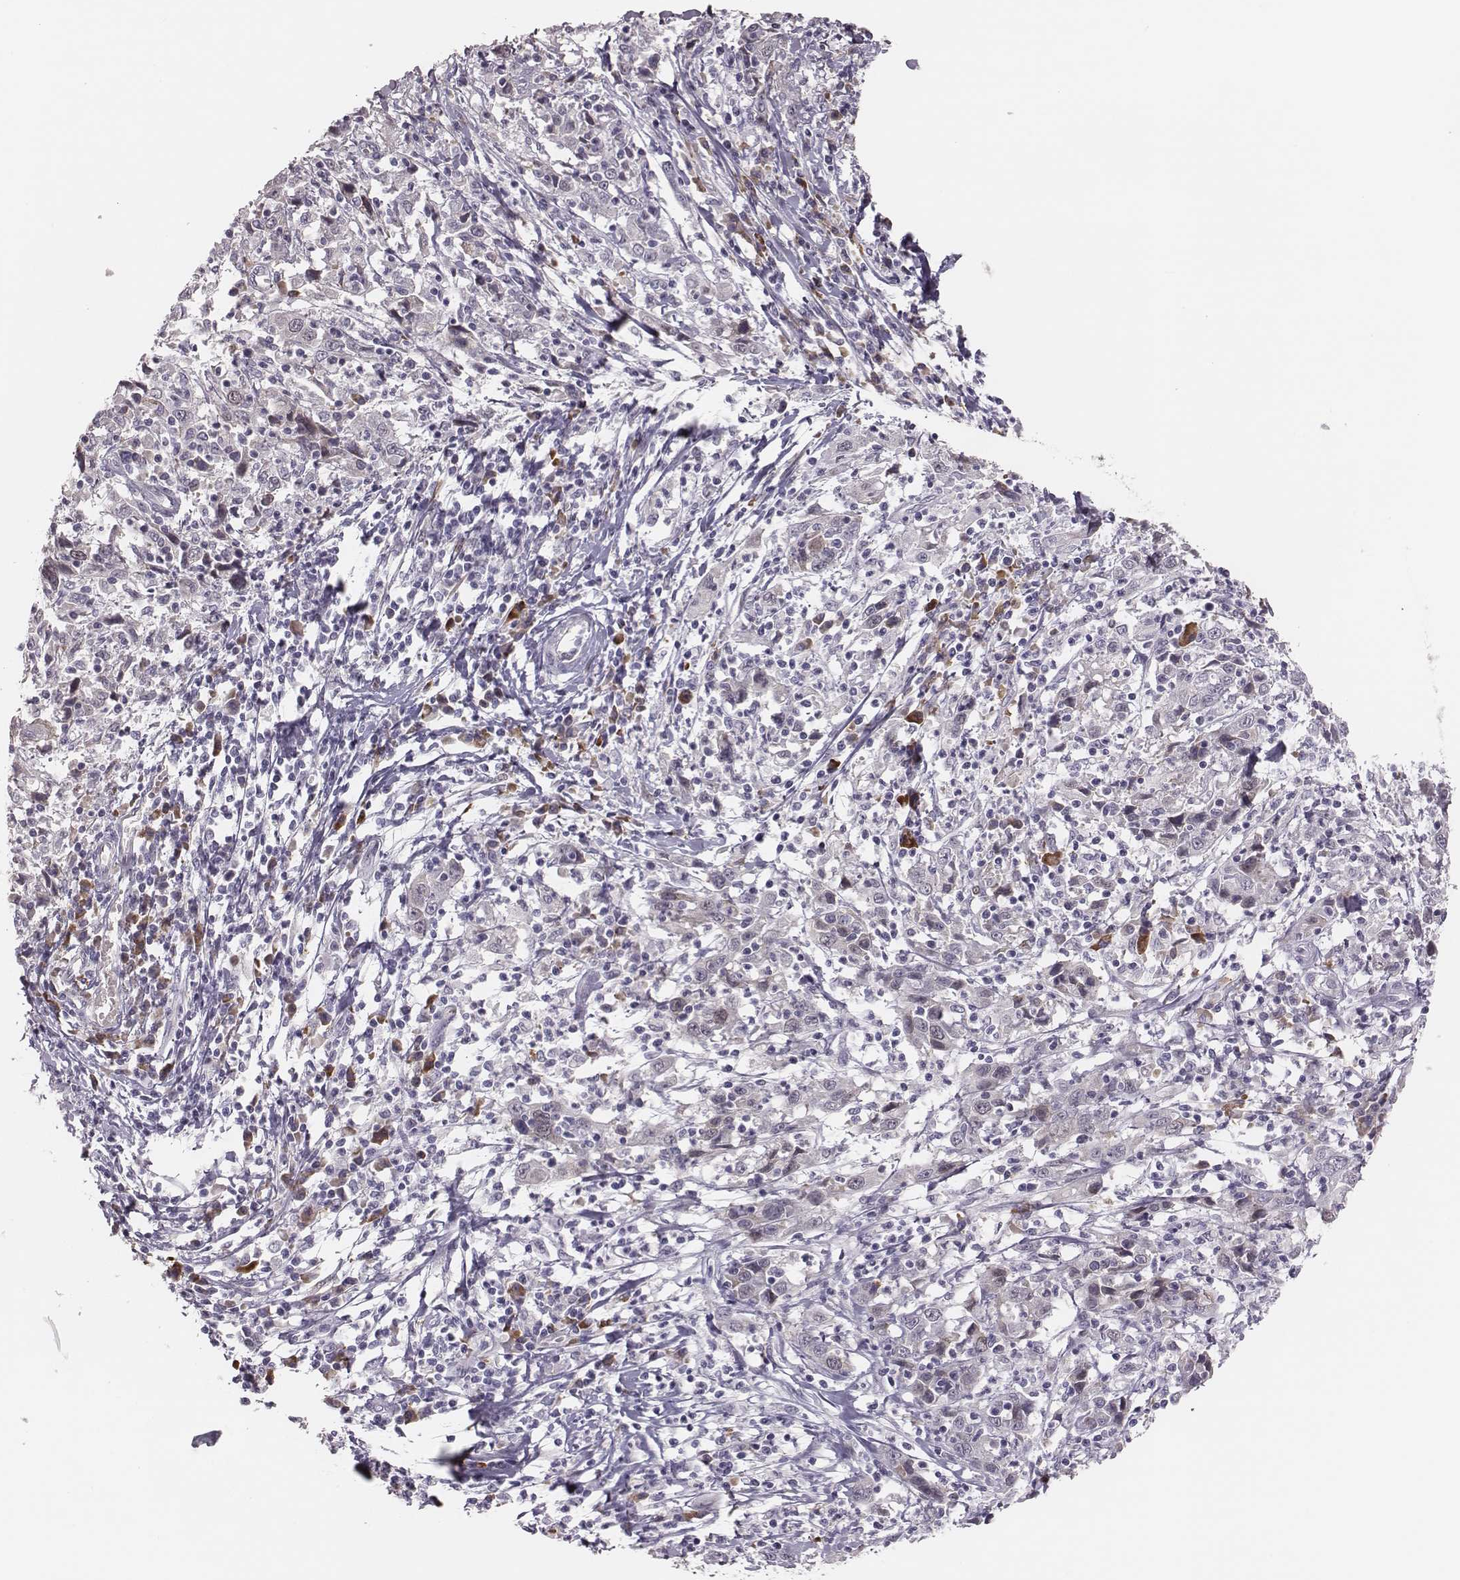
{"staining": {"intensity": "negative", "quantity": "none", "location": "none"}, "tissue": "cervical cancer", "cell_type": "Tumor cells", "image_type": "cancer", "snomed": [{"axis": "morphology", "description": "Squamous cell carcinoma, NOS"}, {"axis": "topography", "description": "Cervix"}], "caption": "The photomicrograph exhibits no significant positivity in tumor cells of cervical squamous cell carcinoma.", "gene": "PBK", "patient": {"sex": "female", "age": 46}}